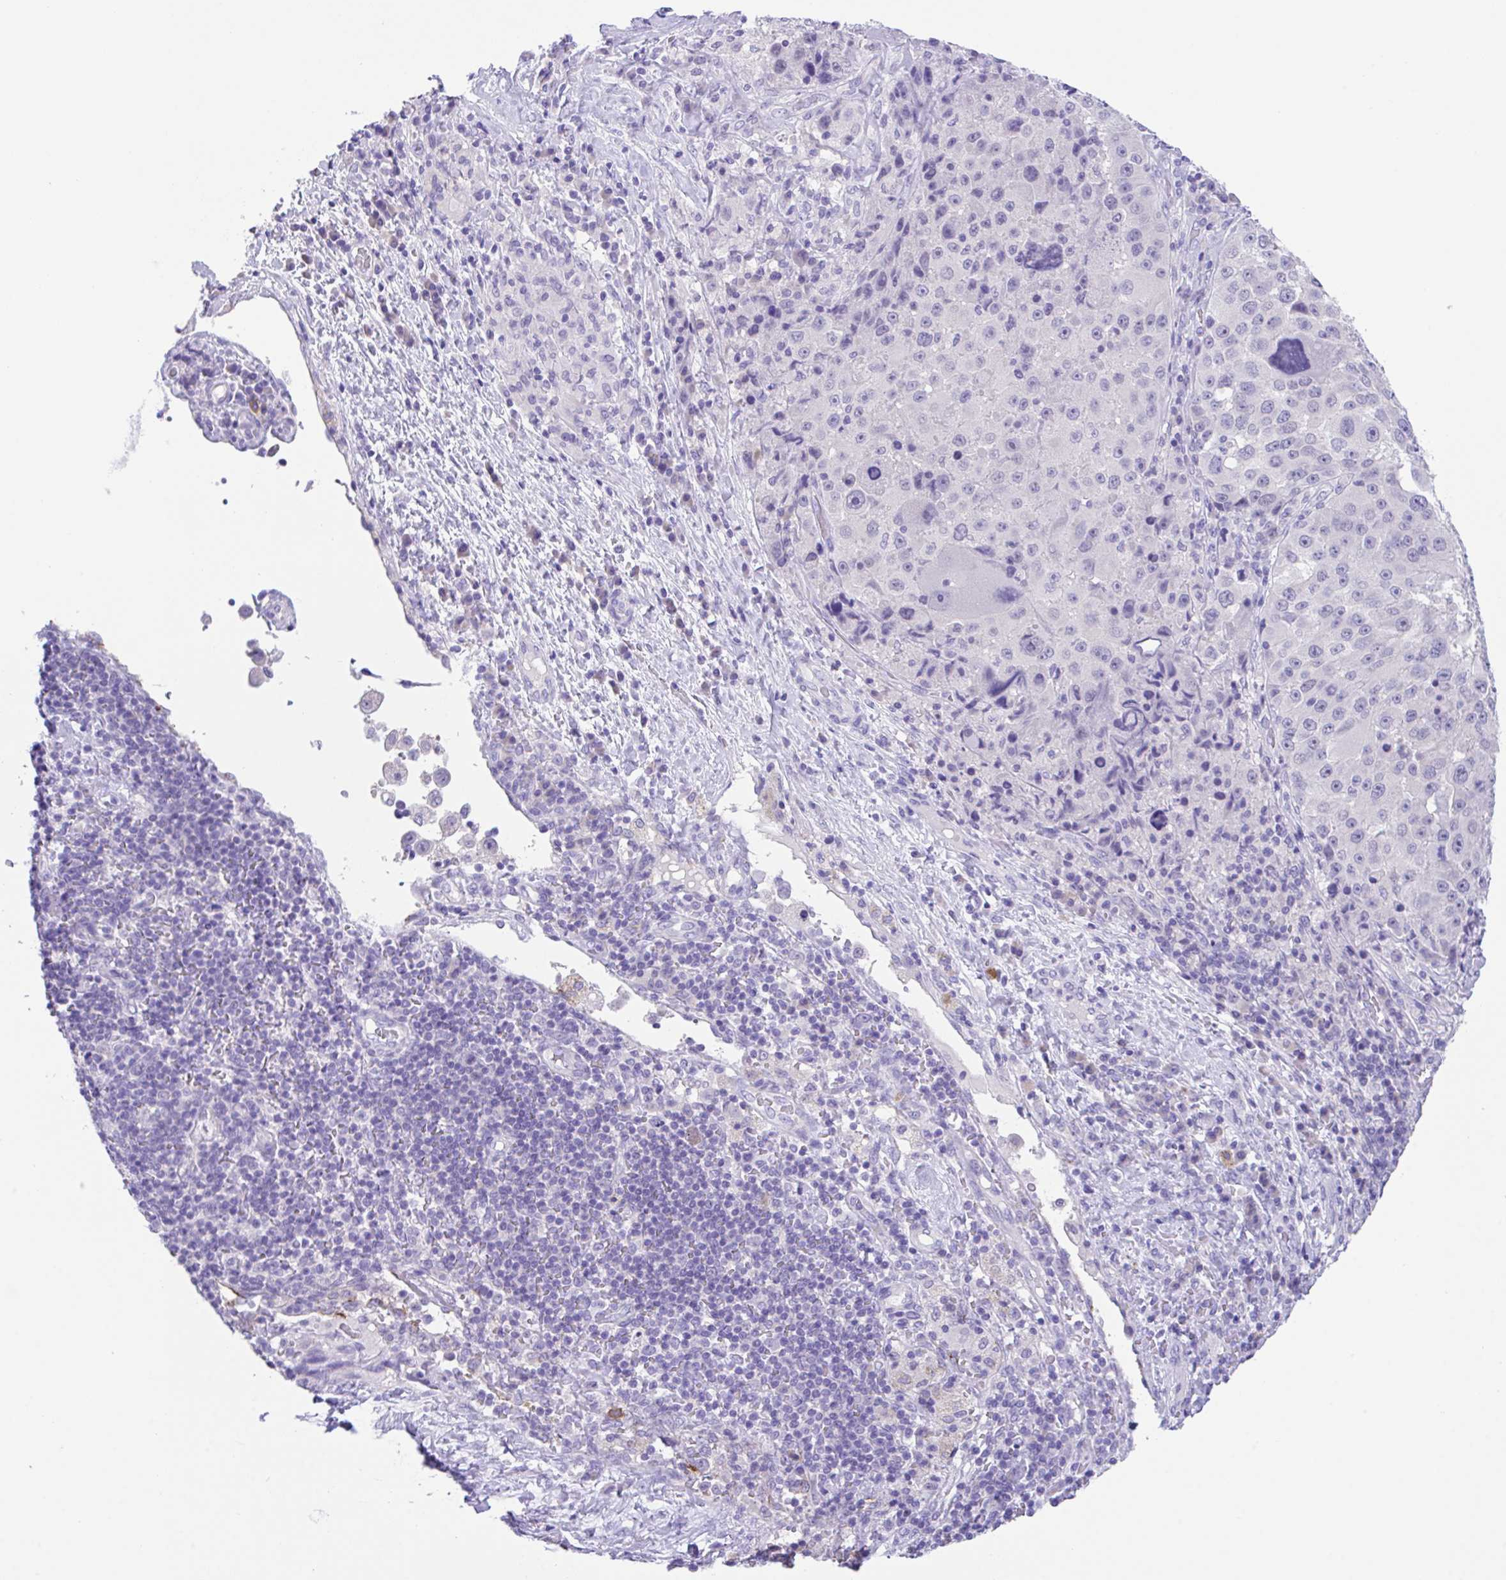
{"staining": {"intensity": "negative", "quantity": "none", "location": "none"}, "tissue": "melanoma", "cell_type": "Tumor cells", "image_type": "cancer", "snomed": [{"axis": "morphology", "description": "Malignant melanoma, Metastatic site"}, {"axis": "topography", "description": "Lymph node"}], "caption": "There is no significant positivity in tumor cells of melanoma.", "gene": "HACD4", "patient": {"sex": "male", "age": 62}}